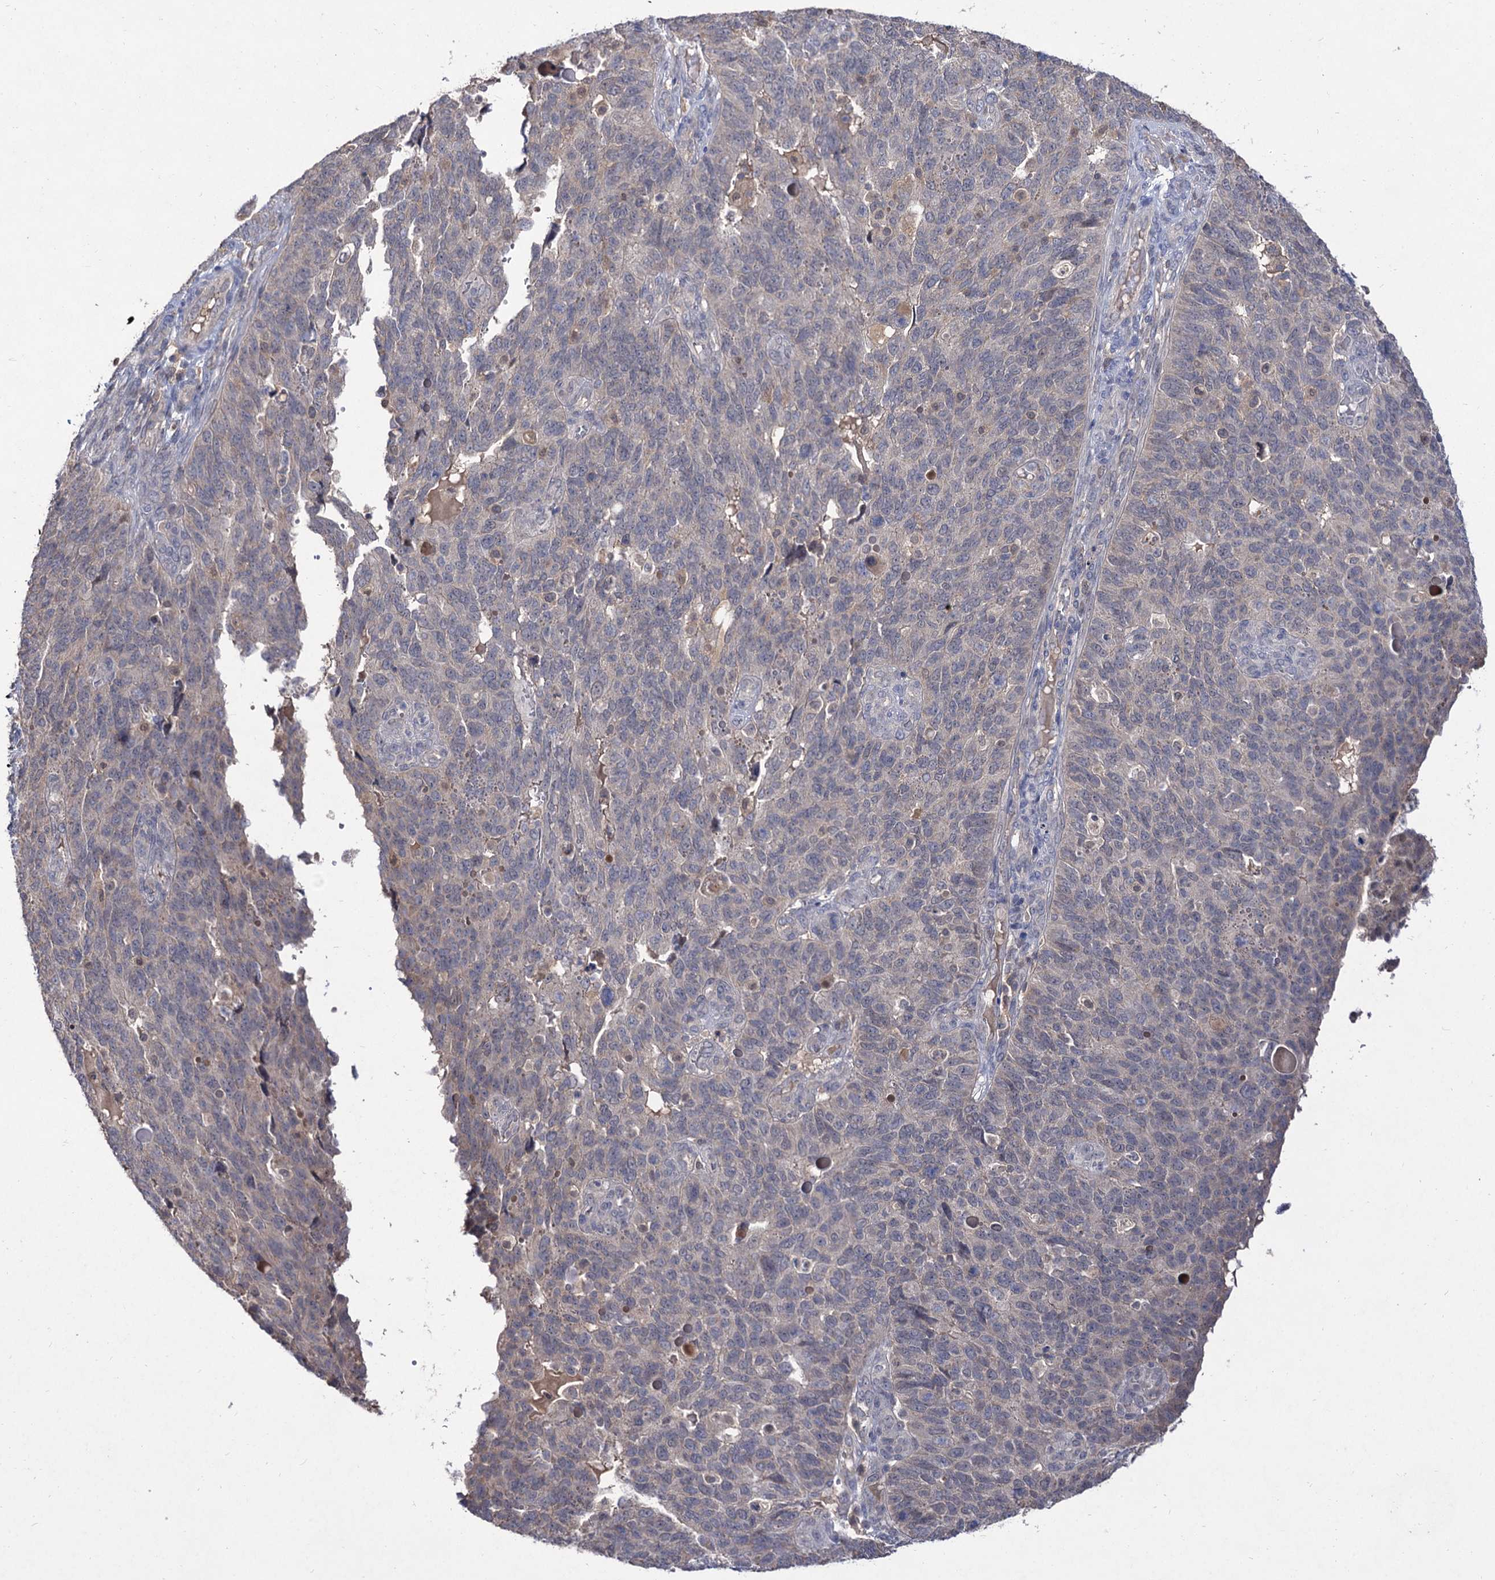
{"staining": {"intensity": "negative", "quantity": "none", "location": "none"}, "tissue": "endometrial cancer", "cell_type": "Tumor cells", "image_type": "cancer", "snomed": [{"axis": "morphology", "description": "Adenocarcinoma, NOS"}, {"axis": "topography", "description": "Endometrium"}], "caption": "This is a image of IHC staining of endometrial cancer (adenocarcinoma), which shows no expression in tumor cells.", "gene": "ACTR6", "patient": {"sex": "female", "age": 66}}